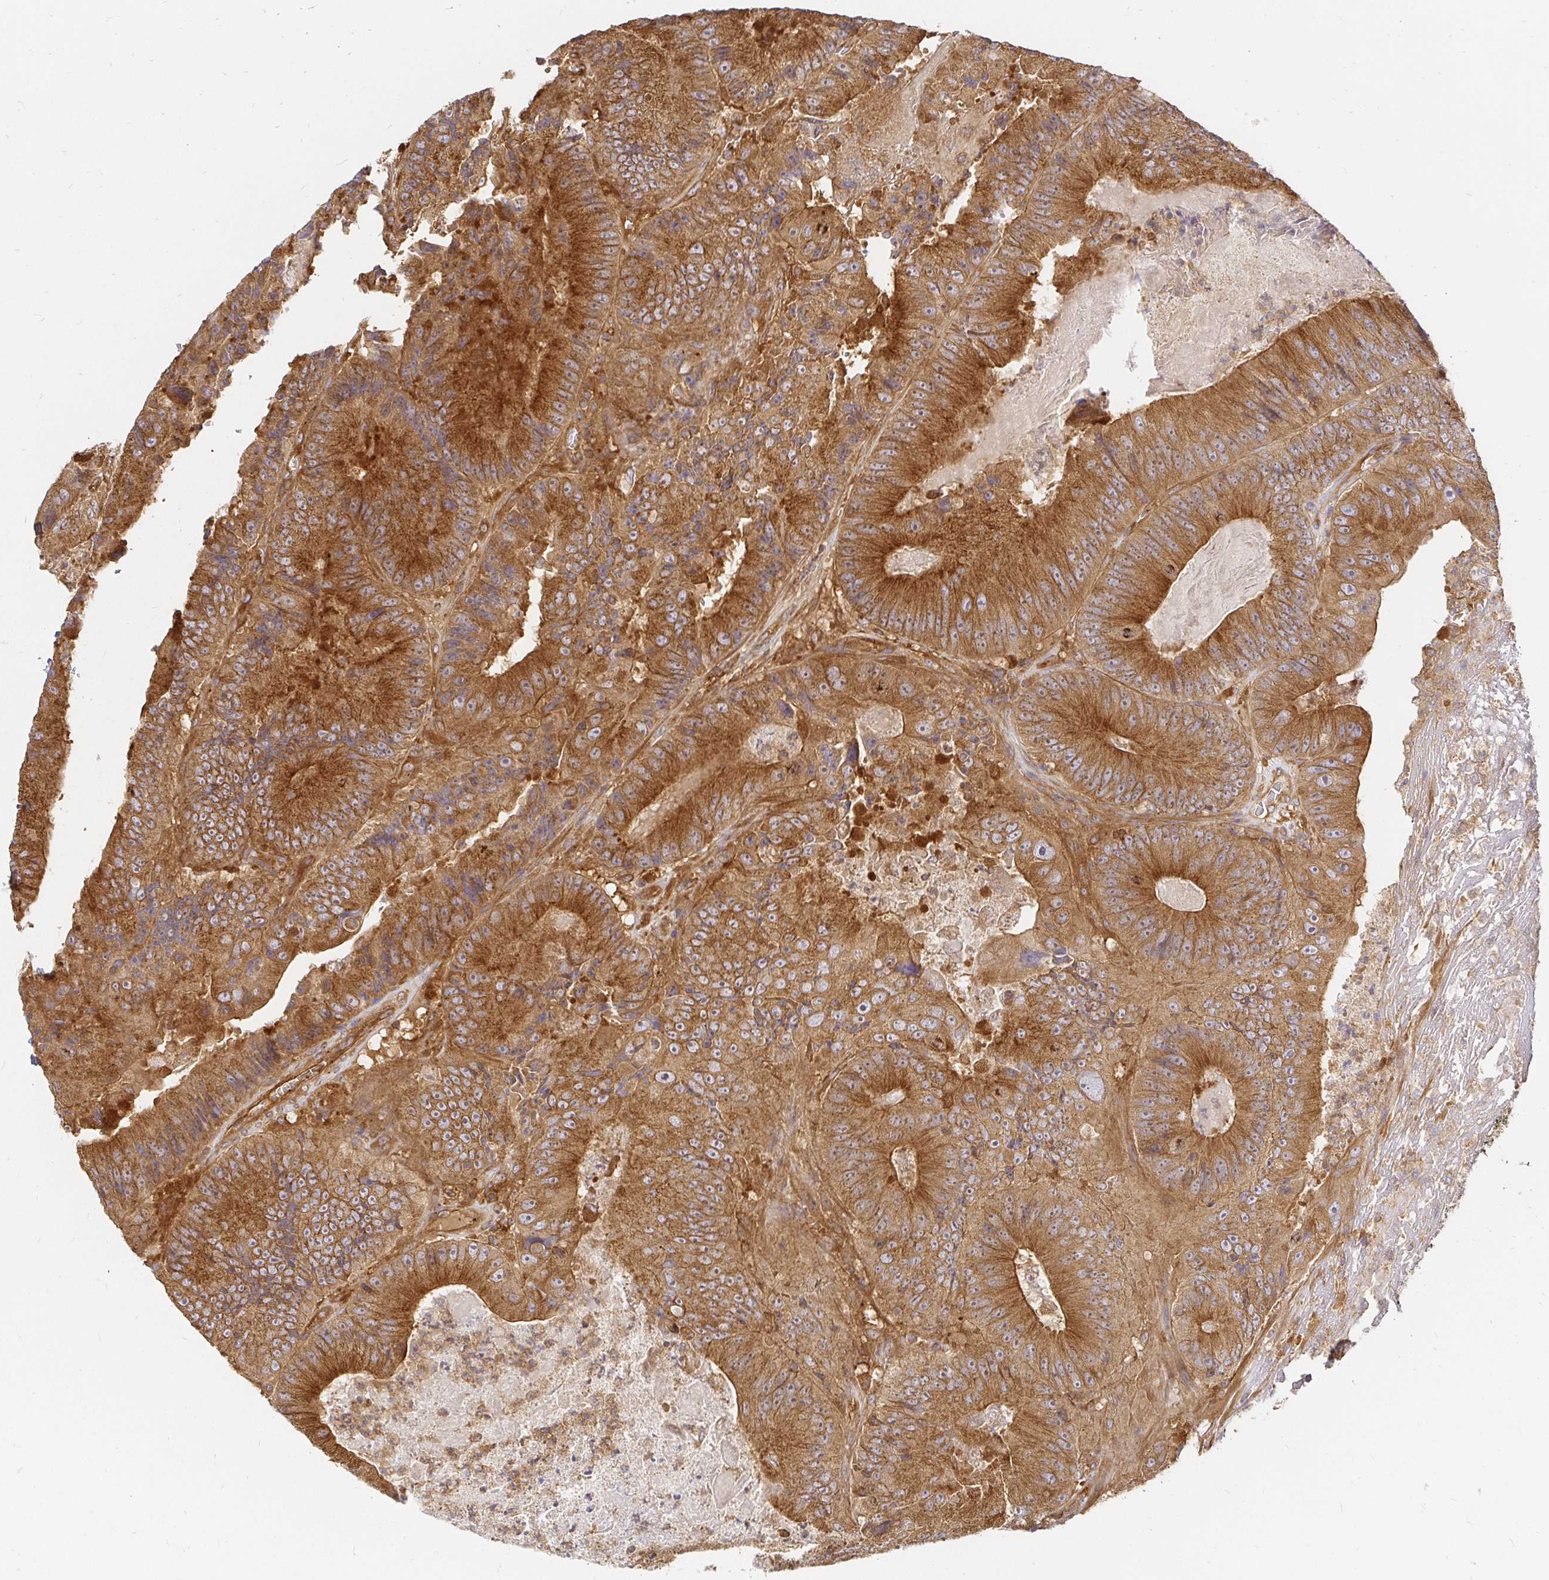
{"staining": {"intensity": "moderate", "quantity": ">75%", "location": "cytoplasmic/membranous"}, "tissue": "colorectal cancer", "cell_type": "Tumor cells", "image_type": "cancer", "snomed": [{"axis": "morphology", "description": "Adenocarcinoma, NOS"}, {"axis": "topography", "description": "Colon"}], "caption": "Immunohistochemistry (IHC) of colorectal cancer shows medium levels of moderate cytoplasmic/membranous positivity in approximately >75% of tumor cells.", "gene": "KIF5B", "patient": {"sex": "female", "age": 86}}